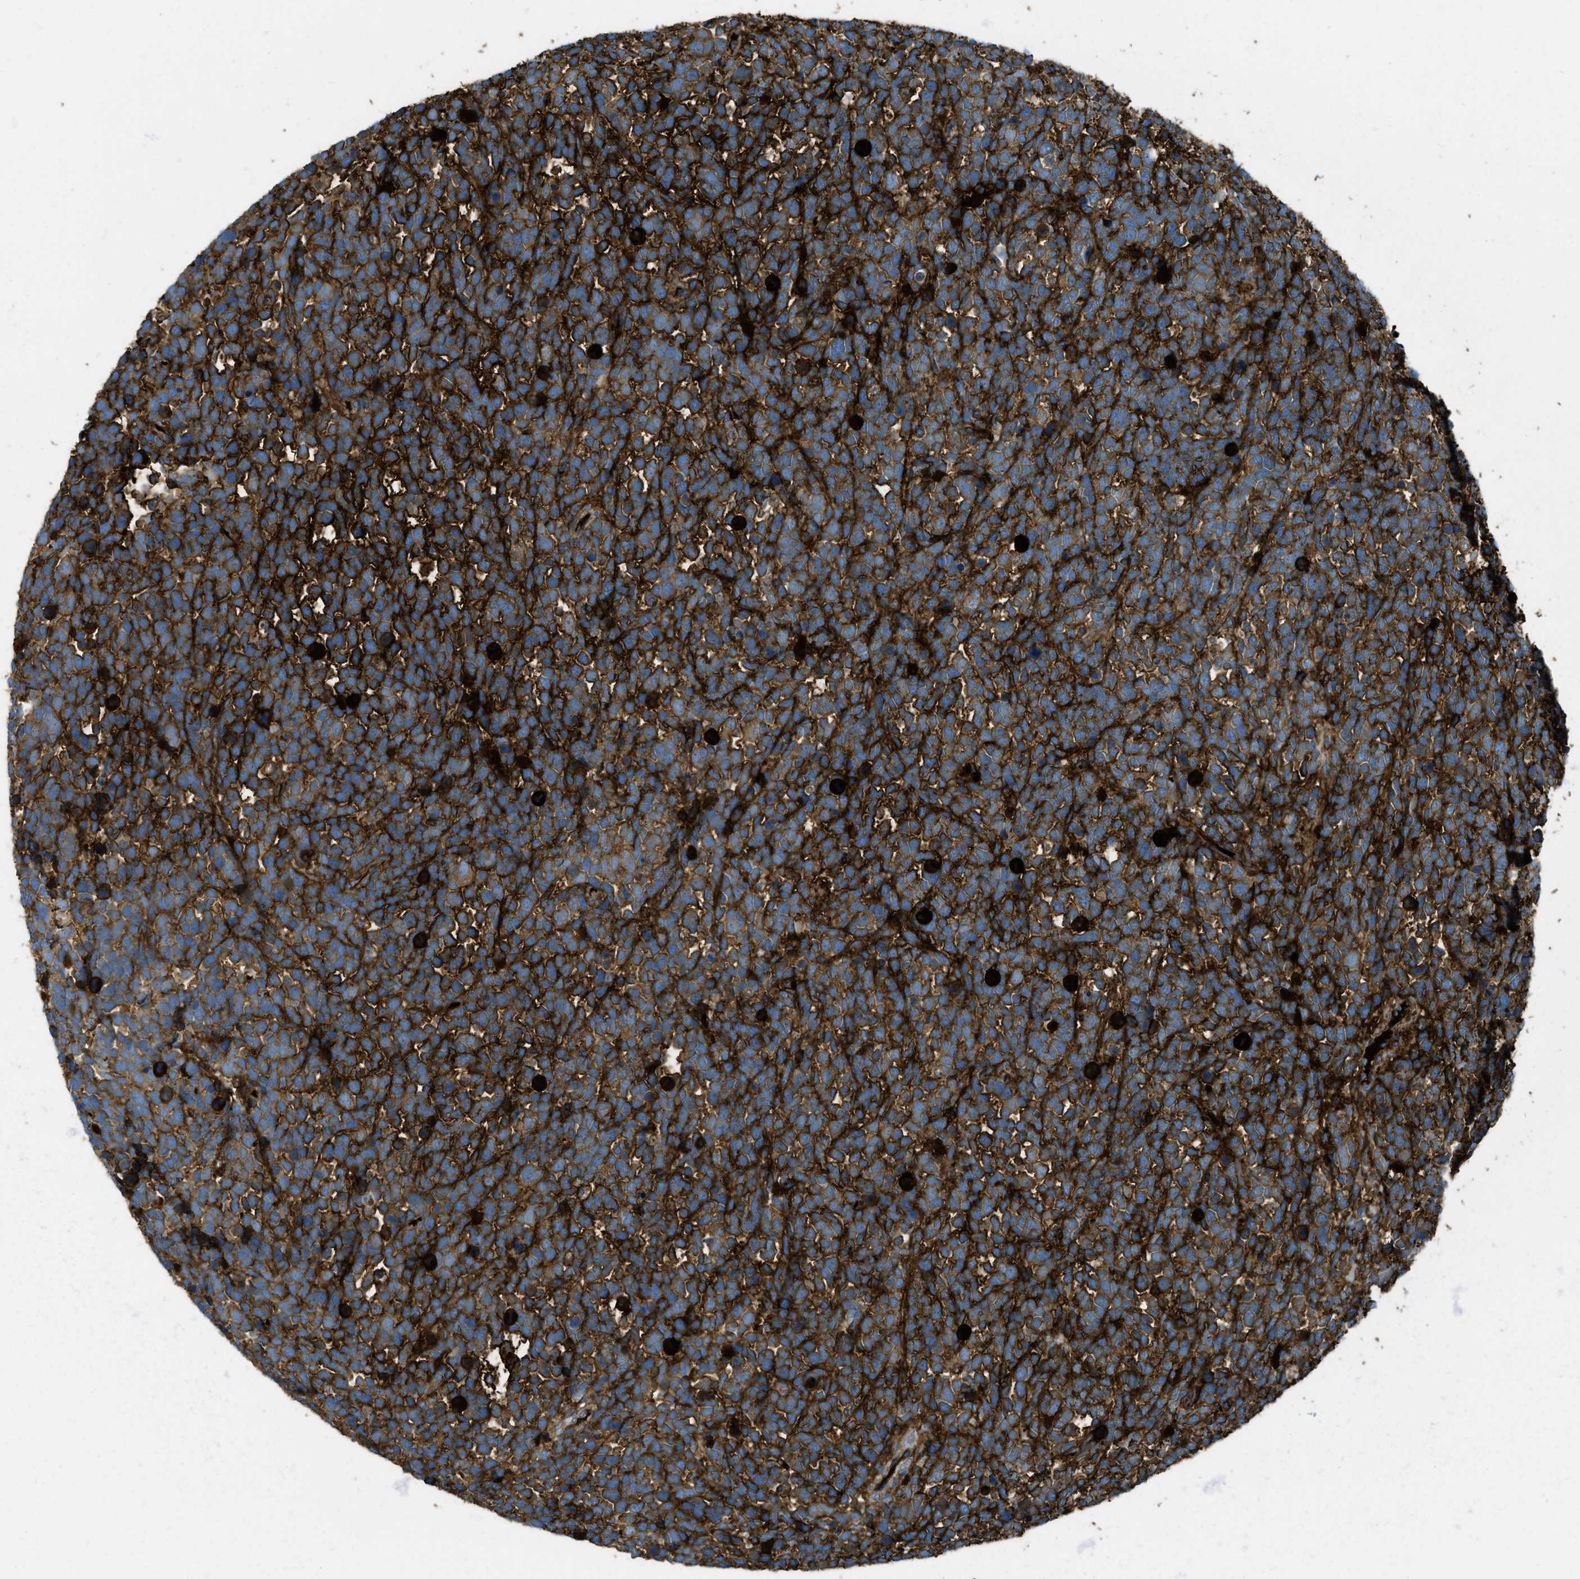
{"staining": {"intensity": "strong", "quantity": ">75%", "location": "cytoplasmic/membranous"}, "tissue": "urothelial cancer", "cell_type": "Tumor cells", "image_type": "cancer", "snomed": [{"axis": "morphology", "description": "Urothelial carcinoma, High grade"}, {"axis": "topography", "description": "Urinary bladder"}], "caption": "Urothelial cancer stained for a protein (brown) exhibits strong cytoplasmic/membranous positive staining in about >75% of tumor cells.", "gene": "TRIM59", "patient": {"sex": "female", "age": 82}}